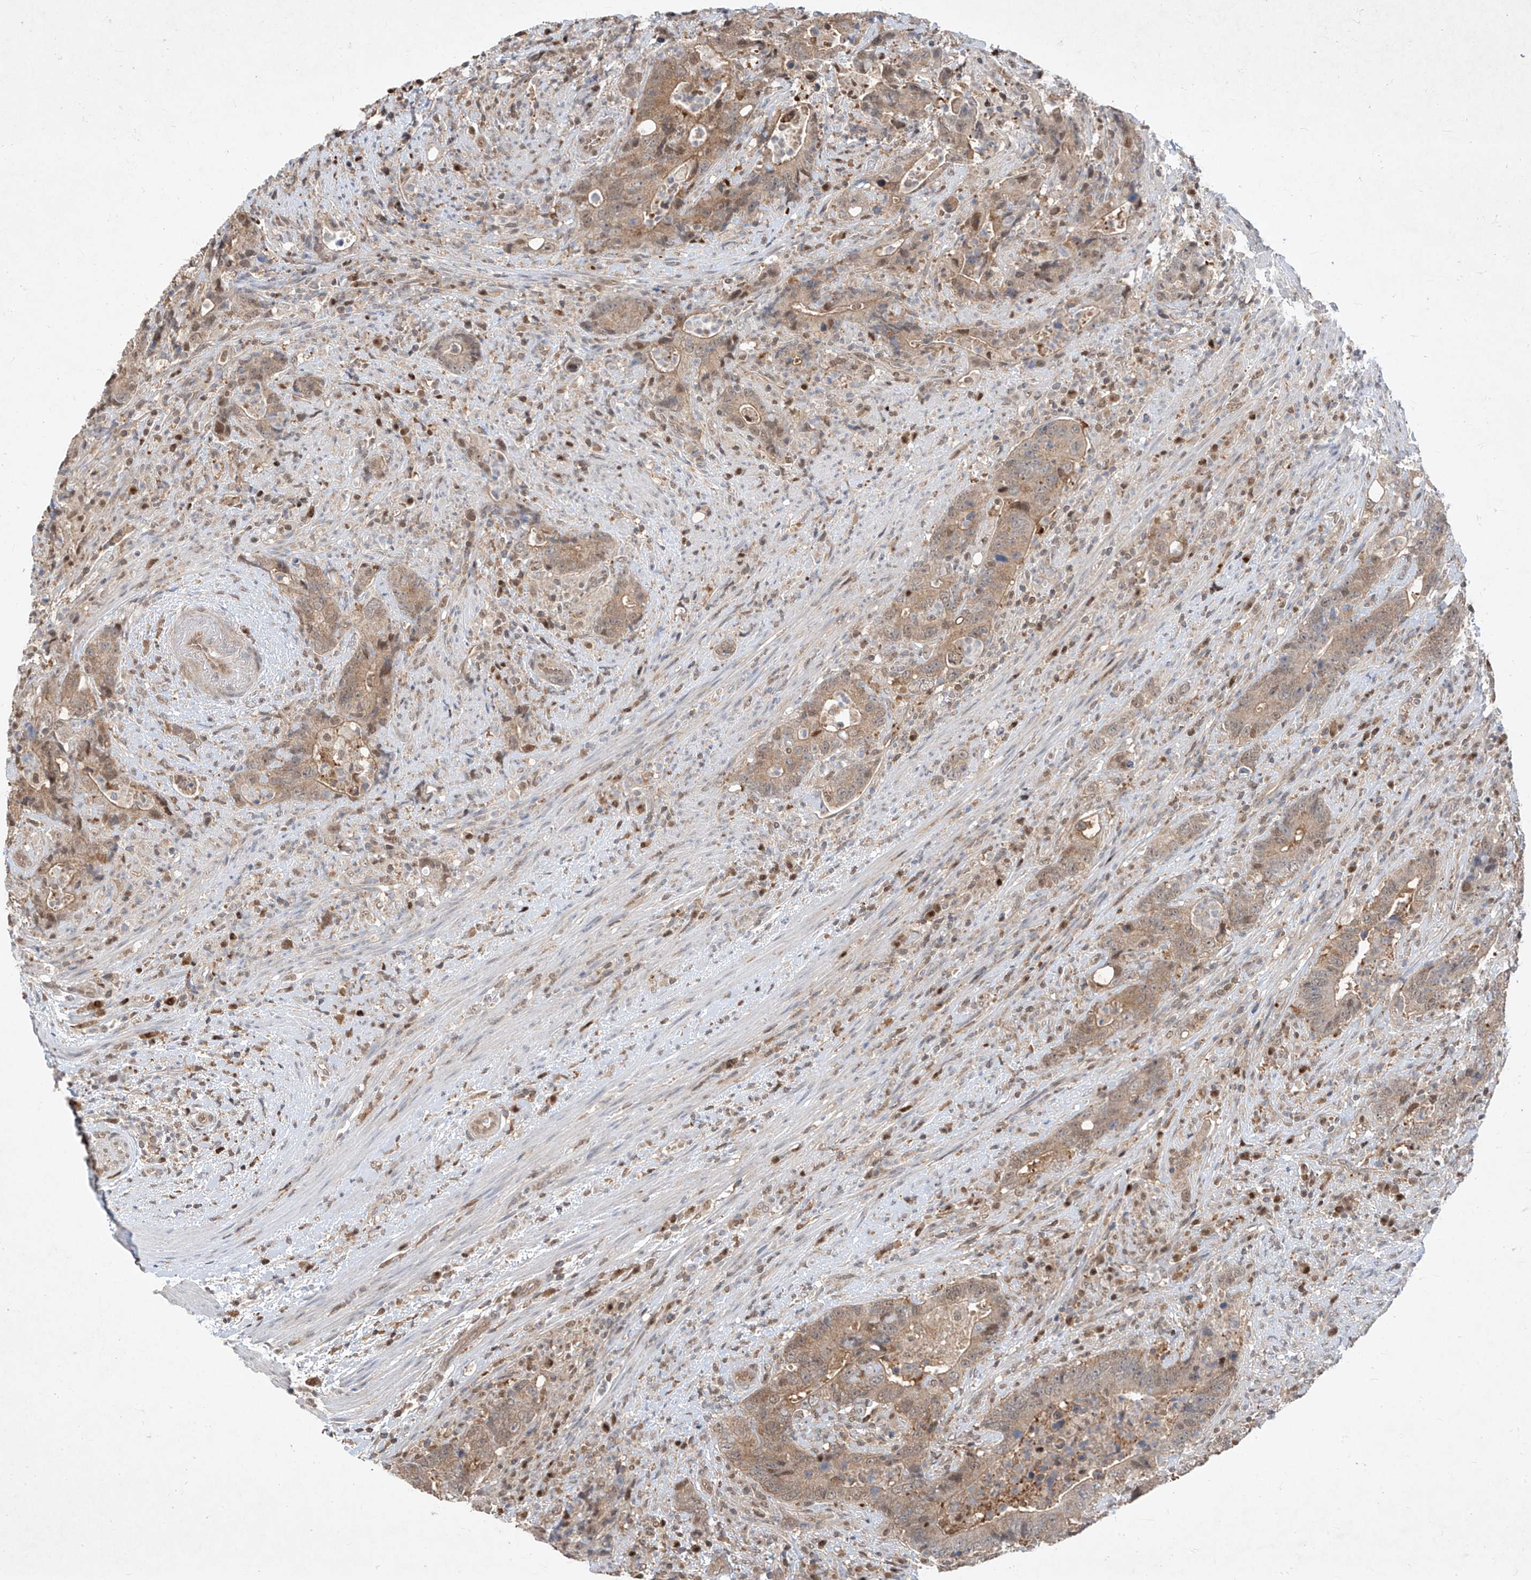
{"staining": {"intensity": "weak", "quantity": ">75%", "location": "cytoplasmic/membranous"}, "tissue": "colorectal cancer", "cell_type": "Tumor cells", "image_type": "cancer", "snomed": [{"axis": "morphology", "description": "Adenocarcinoma, NOS"}, {"axis": "topography", "description": "Colon"}], "caption": "The photomicrograph reveals staining of colorectal adenocarcinoma, revealing weak cytoplasmic/membranous protein expression (brown color) within tumor cells.", "gene": "ZNF358", "patient": {"sex": "female", "age": 75}}